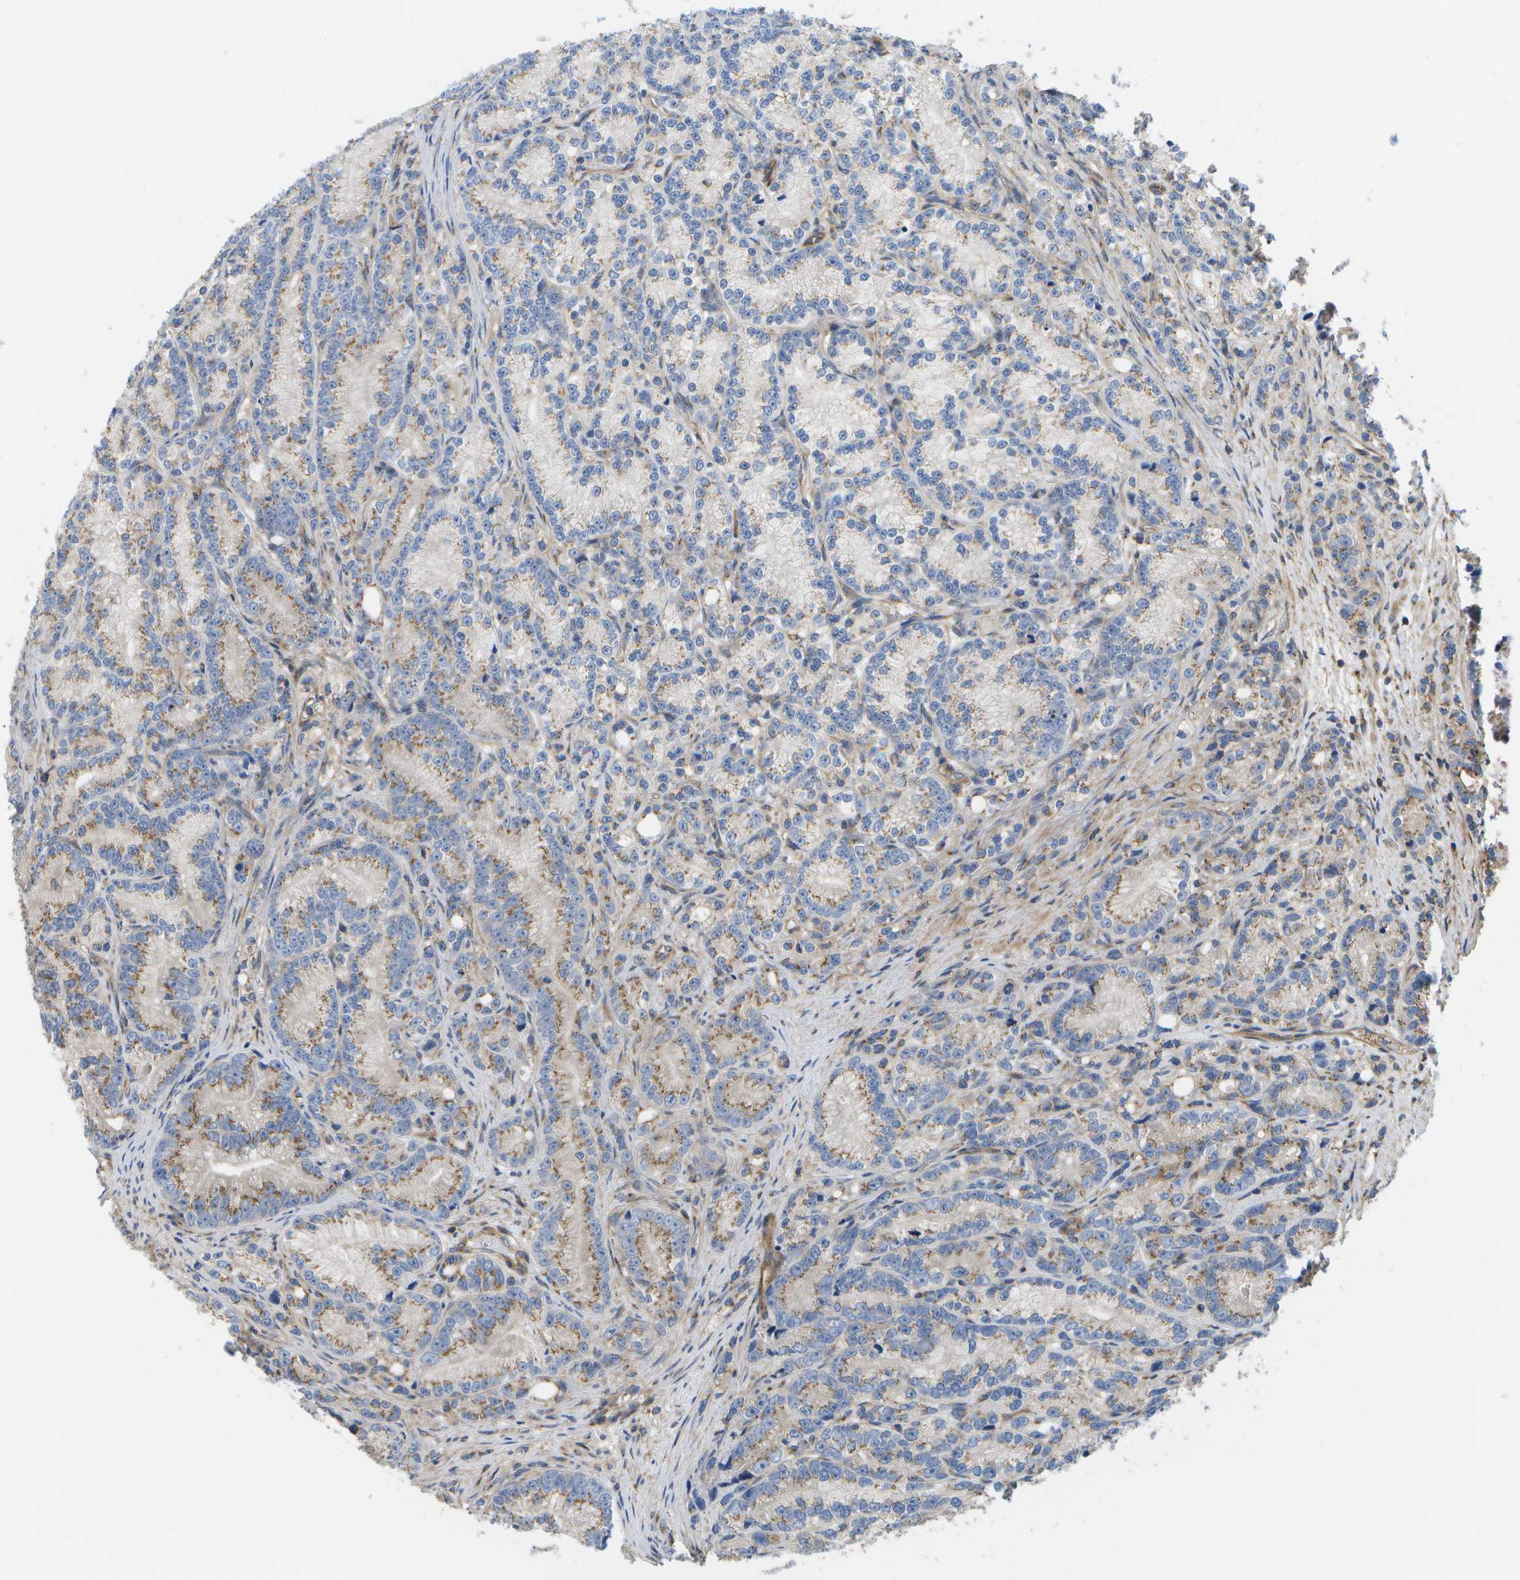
{"staining": {"intensity": "moderate", "quantity": ">75%", "location": "cytoplasmic/membranous"}, "tissue": "prostate cancer", "cell_type": "Tumor cells", "image_type": "cancer", "snomed": [{"axis": "morphology", "description": "Adenocarcinoma, Low grade"}, {"axis": "topography", "description": "Prostate"}], "caption": "The immunohistochemical stain shows moderate cytoplasmic/membranous staining in tumor cells of prostate adenocarcinoma (low-grade) tissue.", "gene": "BST2", "patient": {"sex": "male", "age": 89}}